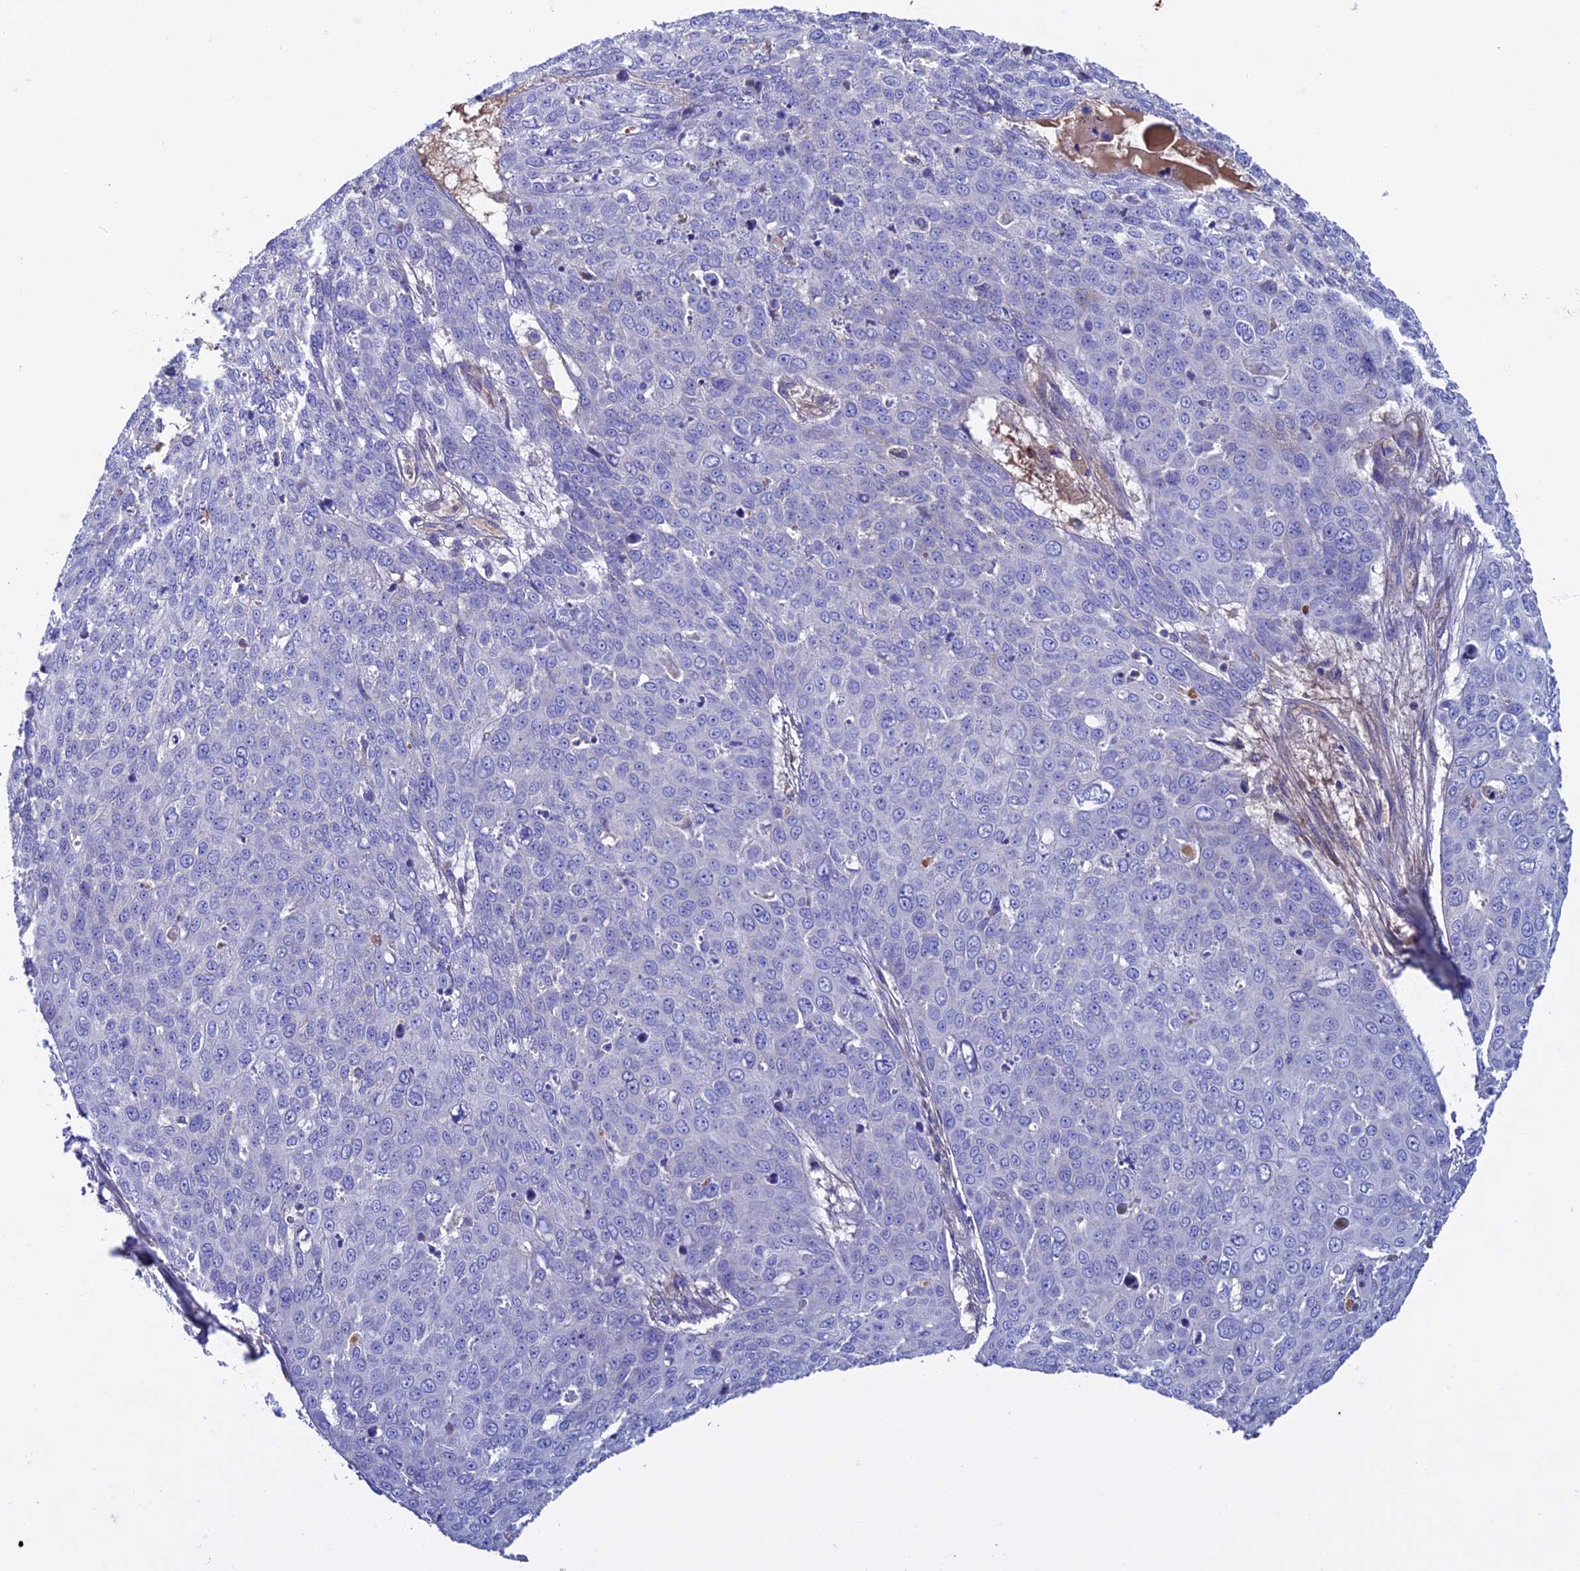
{"staining": {"intensity": "negative", "quantity": "none", "location": "none"}, "tissue": "skin cancer", "cell_type": "Tumor cells", "image_type": "cancer", "snomed": [{"axis": "morphology", "description": "Squamous cell carcinoma, NOS"}, {"axis": "topography", "description": "Skin"}], "caption": "An immunohistochemistry (IHC) photomicrograph of skin cancer is shown. There is no staining in tumor cells of skin cancer. Brightfield microscopy of immunohistochemistry (IHC) stained with DAB (brown) and hematoxylin (blue), captured at high magnification.", "gene": "SLC15A5", "patient": {"sex": "male", "age": 71}}